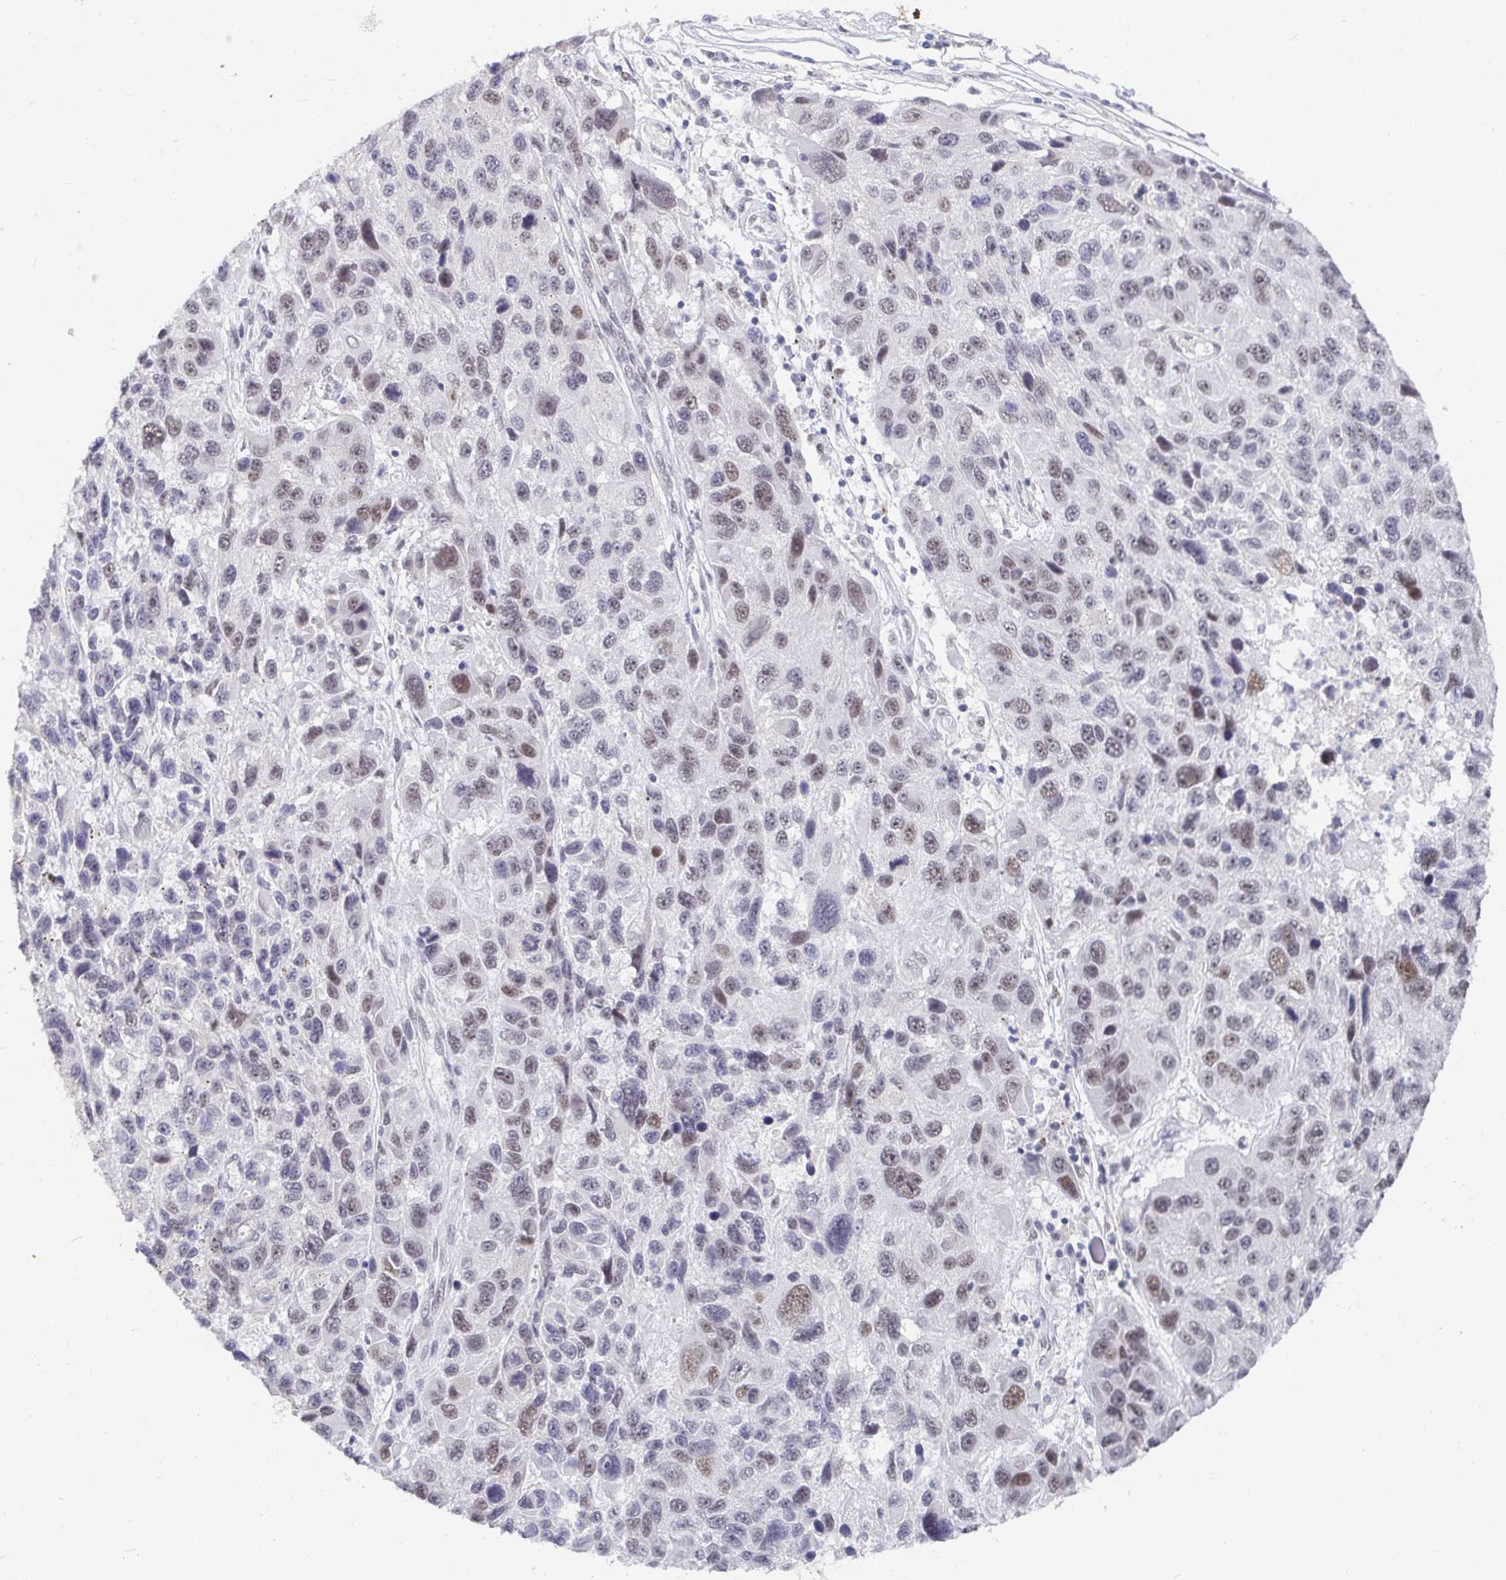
{"staining": {"intensity": "moderate", "quantity": "25%-75%", "location": "nuclear"}, "tissue": "melanoma", "cell_type": "Tumor cells", "image_type": "cancer", "snomed": [{"axis": "morphology", "description": "Malignant melanoma, NOS"}, {"axis": "topography", "description": "Skin"}], "caption": "Immunohistochemical staining of malignant melanoma shows moderate nuclear protein expression in approximately 25%-75% of tumor cells.", "gene": "RCOR1", "patient": {"sex": "male", "age": 53}}